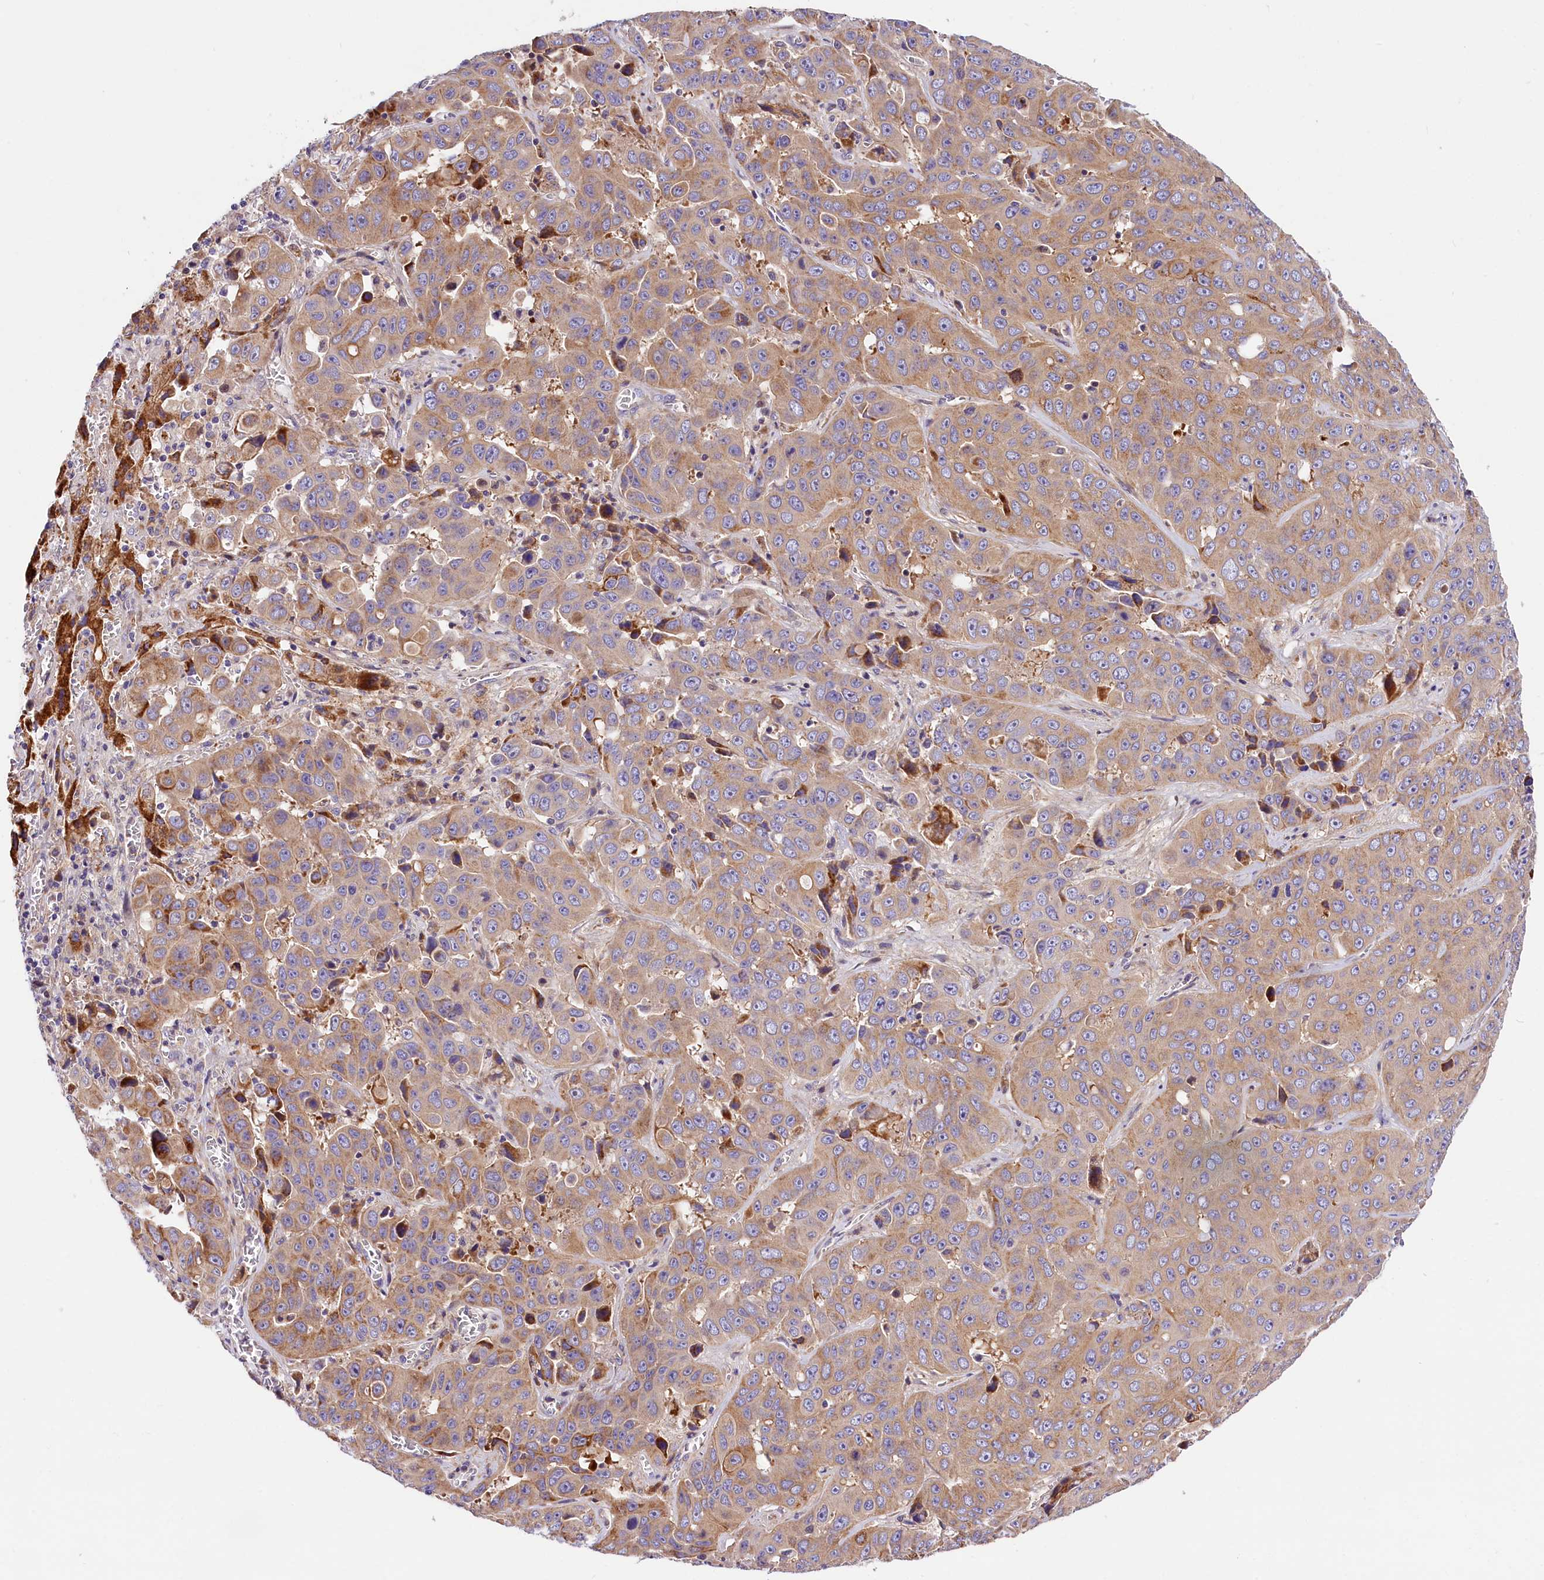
{"staining": {"intensity": "moderate", "quantity": "25%-75%", "location": "cytoplasmic/membranous"}, "tissue": "liver cancer", "cell_type": "Tumor cells", "image_type": "cancer", "snomed": [{"axis": "morphology", "description": "Cholangiocarcinoma"}, {"axis": "topography", "description": "Liver"}], "caption": "Protein staining displays moderate cytoplasmic/membranous staining in approximately 25%-75% of tumor cells in liver cancer (cholangiocarcinoma).", "gene": "ARMC6", "patient": {"sex": "female", "age": 52}}